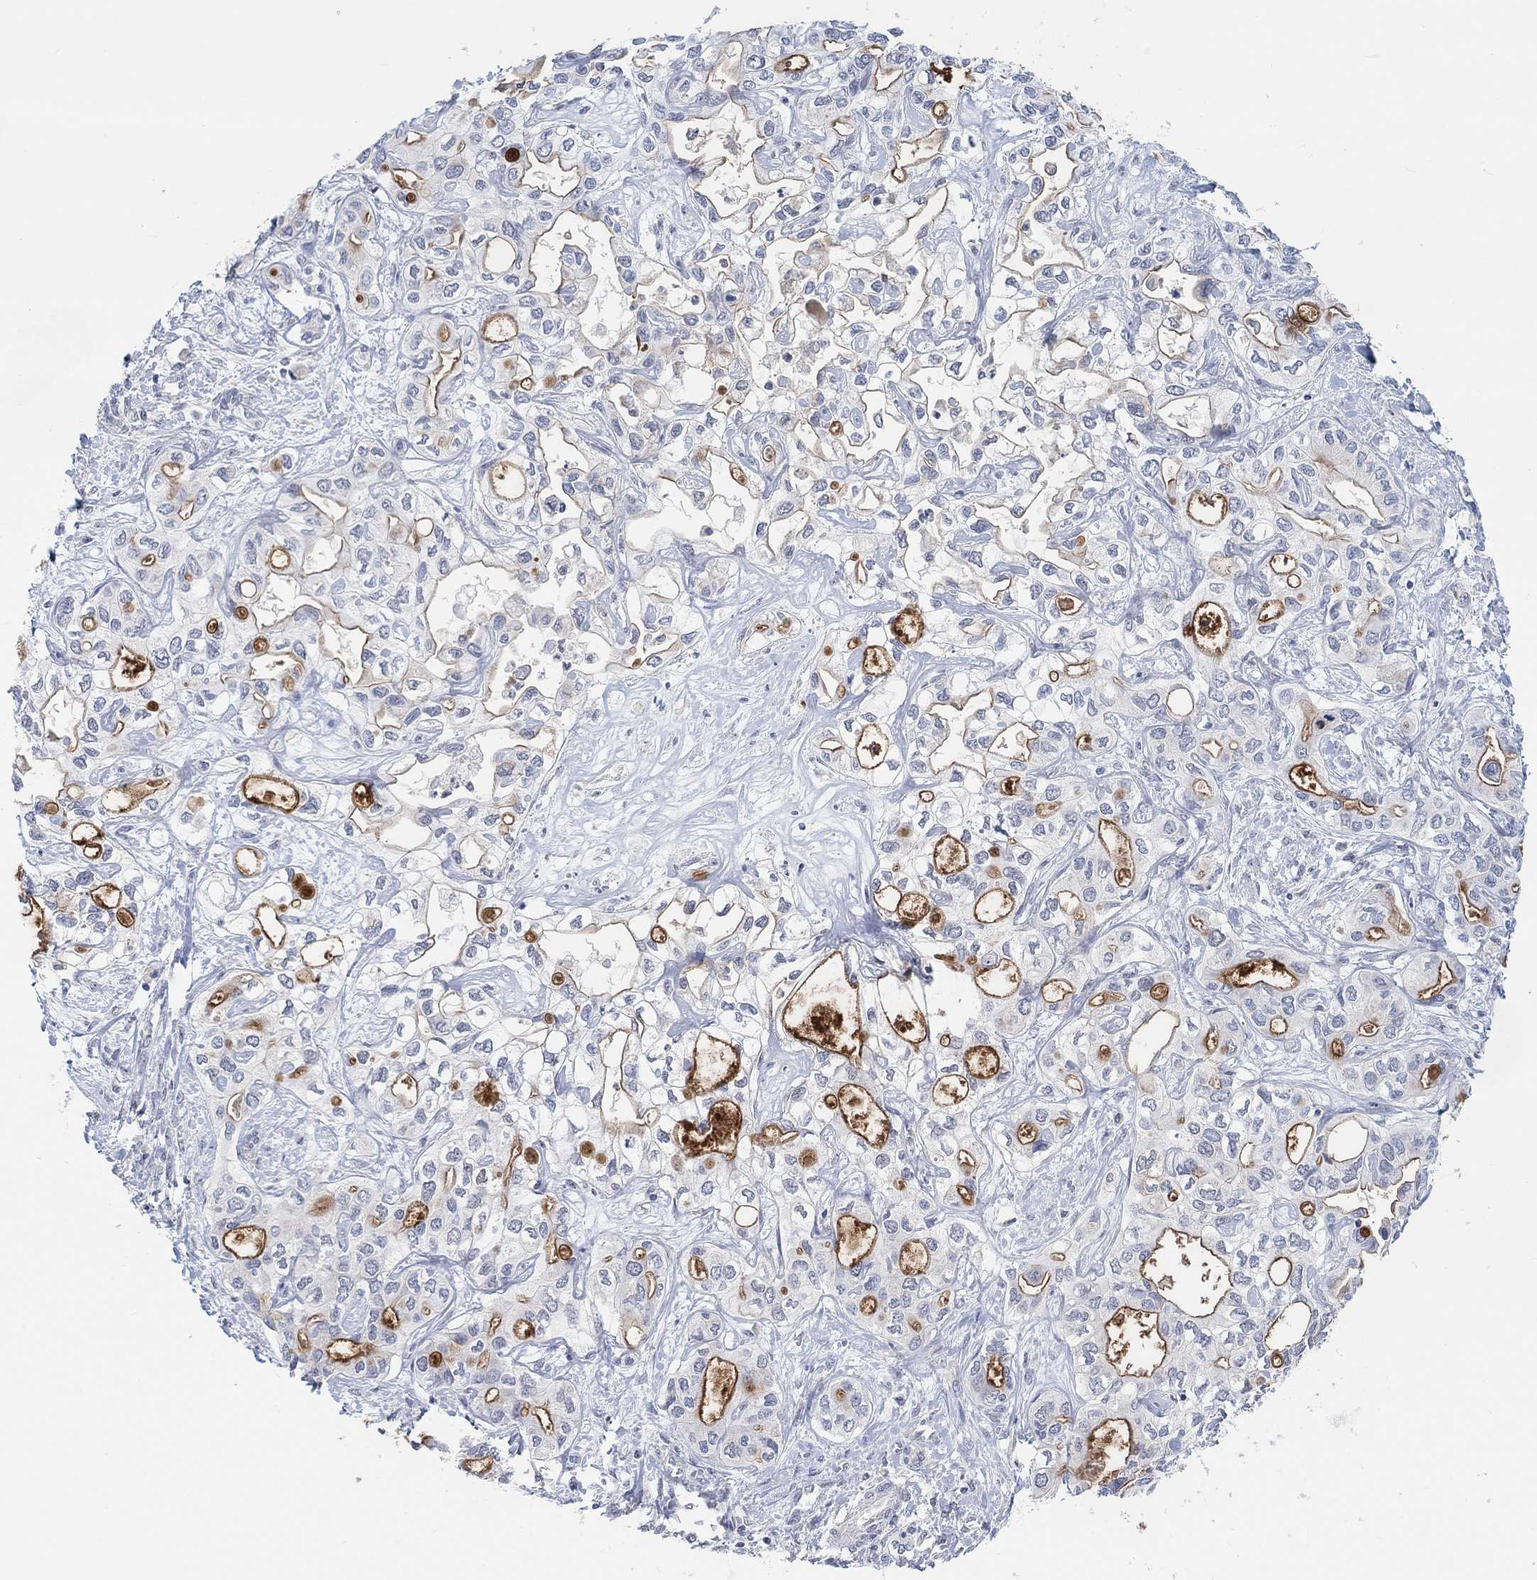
{"staining": {"intensity": "negative", "quantity": "none", "location": "none"}, "tissue": "liver cancer", "cell_type": "Tumor cells", "image_type": "cancer", "snomed": [{"axis": "morphology", "description": "Cholangiocarcinoma"}, {"axis": "topography", "description": "Liver"}], "caption": "Human liver cholangiocarcinoma stained for a protein using immunohistochemistry displays no expression in tumor cells.", "gene": "MUC1", "patient": {"sex": "female", "age": 64}}